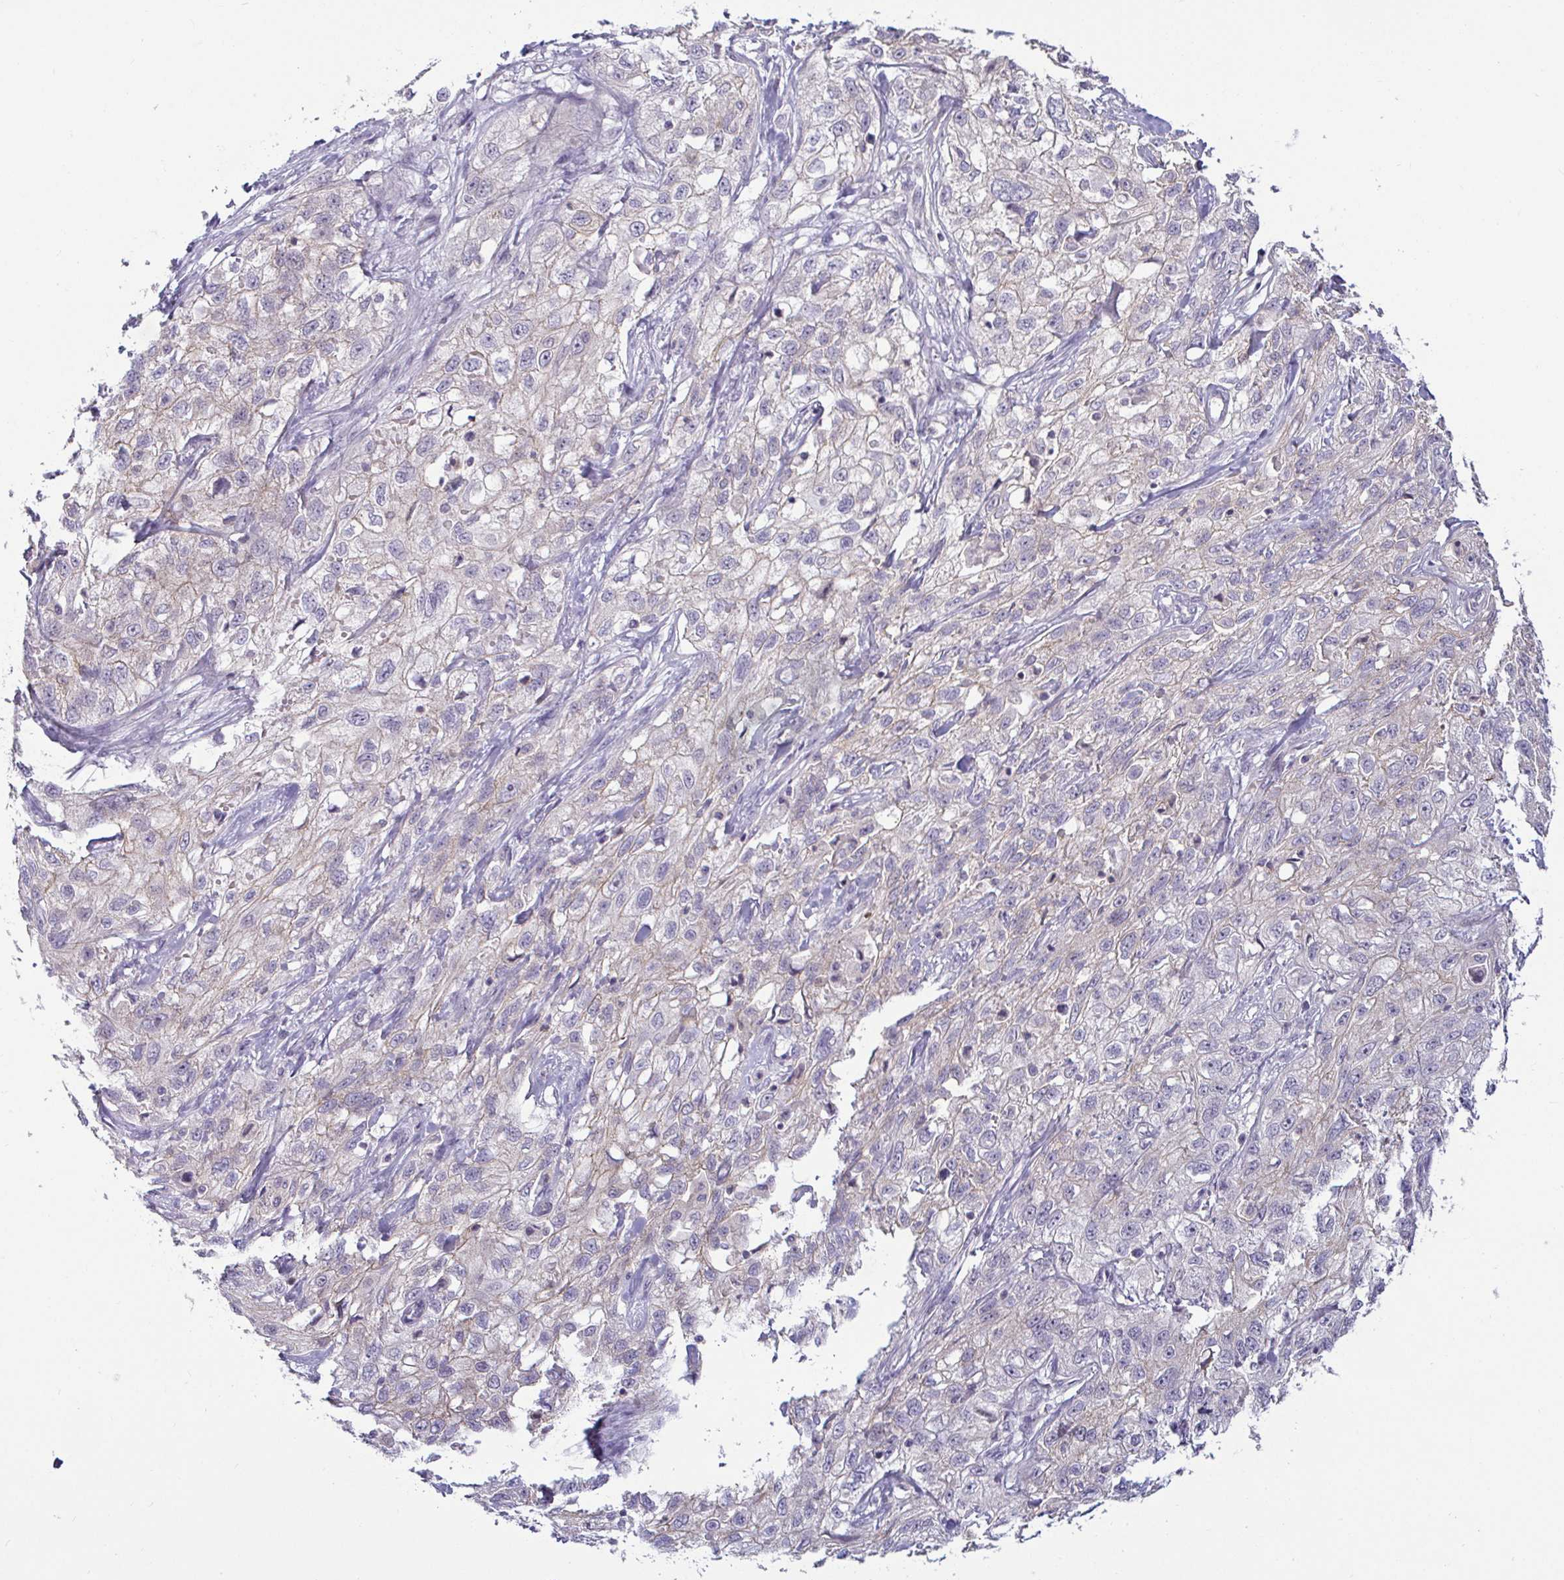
{"staining": {"intensity": "negative", "quantity": "none", "location": "none"}, "tissue": "skin cancer", "cell_type": "Tumor cells", "image_type": "cancer", "snomed": [{"axis": "morphology", "description": "Squamous cell carcinoma, NOS"}, {"axis": "topography", "description": "Skin"}, {"axis": "topography", "description": "Vulva"}], "caption": "Immunohistochemistry (IHC) histopathology image of human skin squamous cell carcinoma stained for a protein (brown), which reveals no positivity in tumor cells.", "gene": "GSTM1", "patient": {"sex": "female", "age": 86}}